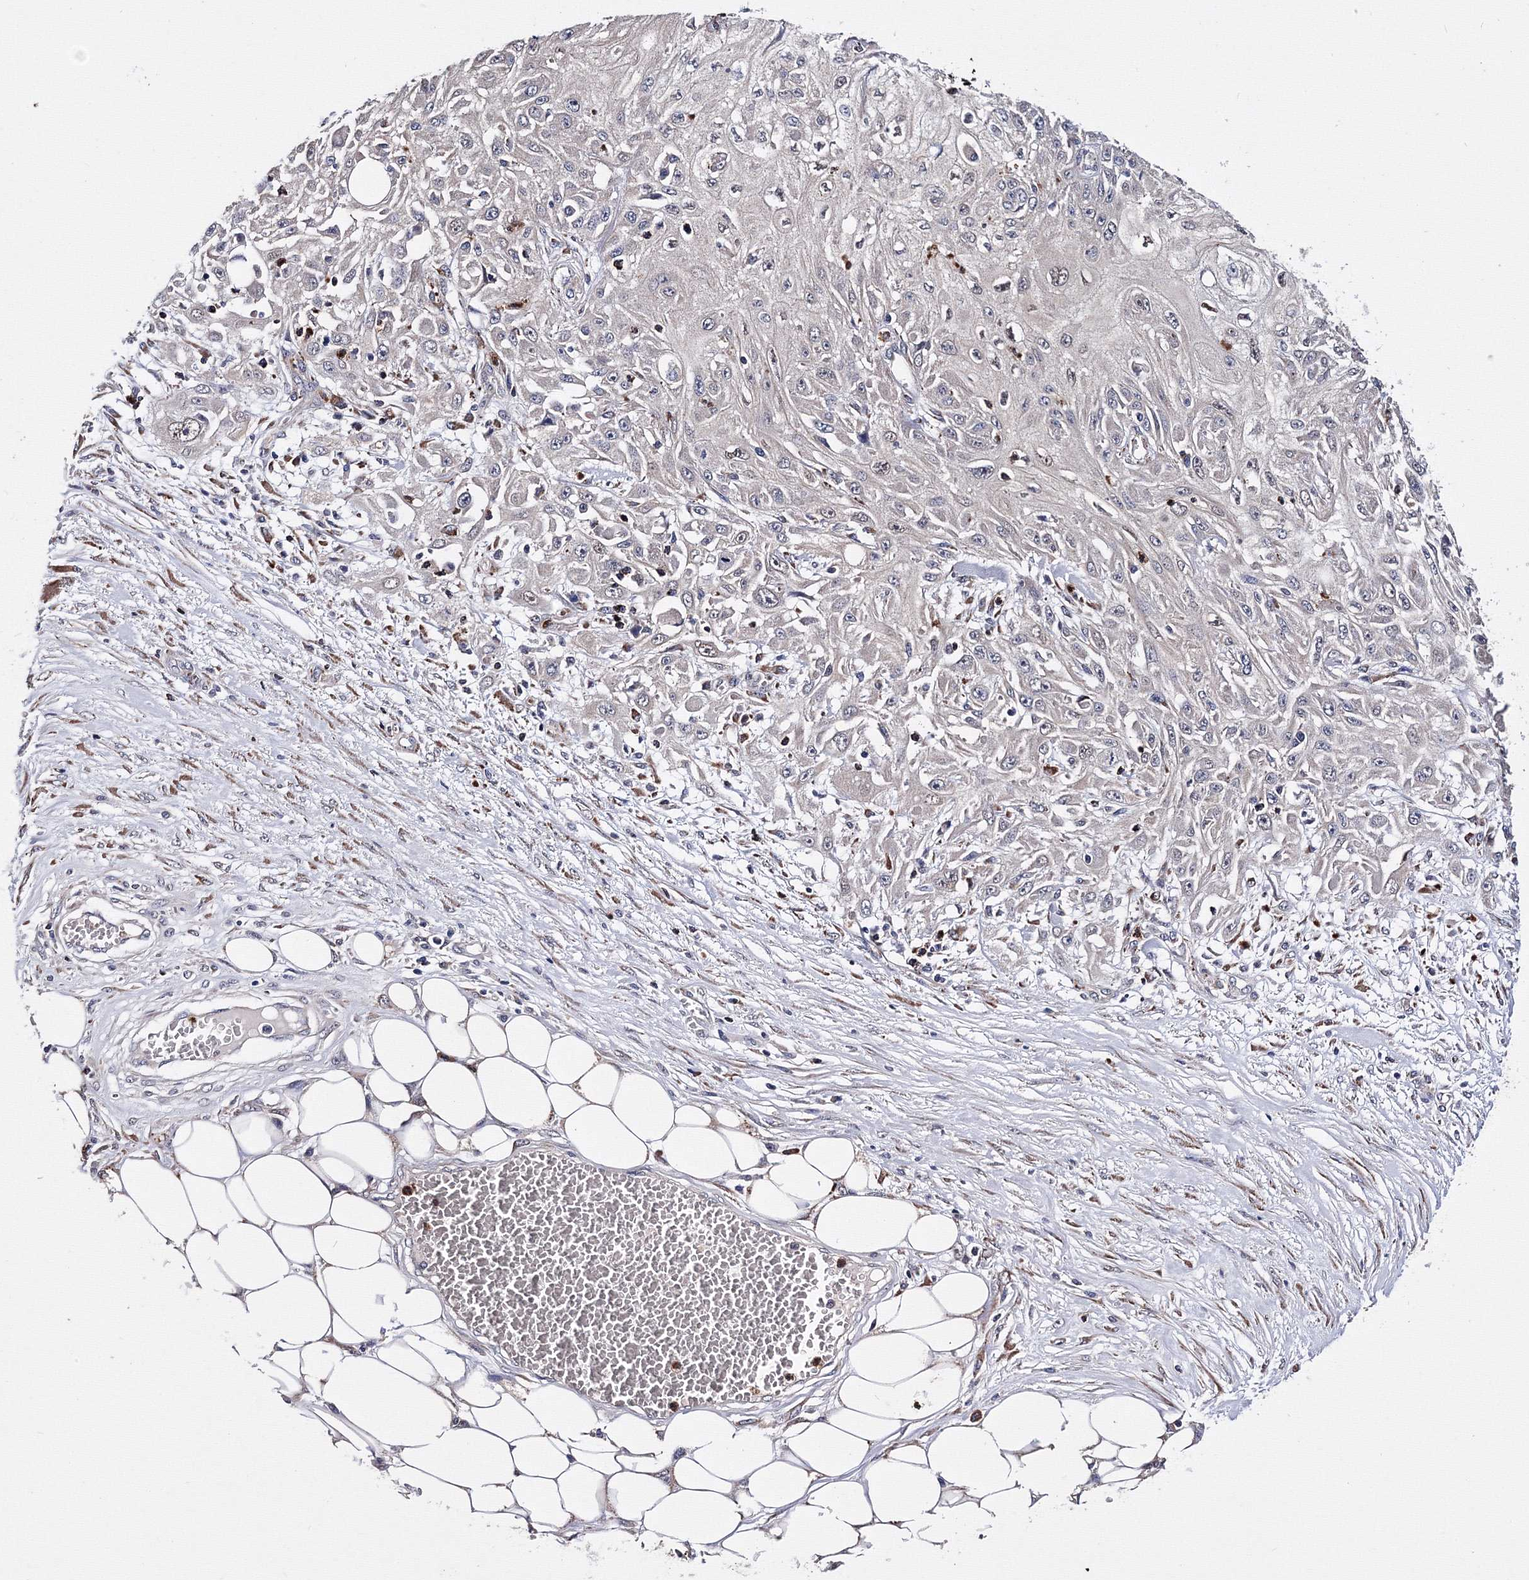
{"staining": {"intensity": "negative", "quantity": "none", "location": "none"}, "tissue": "skin cancer", "cell_type": "Tumor cells", "image_type": "cancer", "snomed": [{"axis": "morphology", "description": "Squamous cell carcinoma, NOS"}, {"axis": "morphology", "description": "Squamous cell carcinoma, metastatic, NOS"}, {"axis": "topography", "description": "Skin"}, {"axis": "topography", "description": "Lymph node"}], "caption": "High power microscopy image of an IHC histopathology image of squamous cell carcinoma (skin), revealing no significant staining in tumor cells.", "gene": "PHYKPL", "patient": {"sex": "male", "age": 75}}